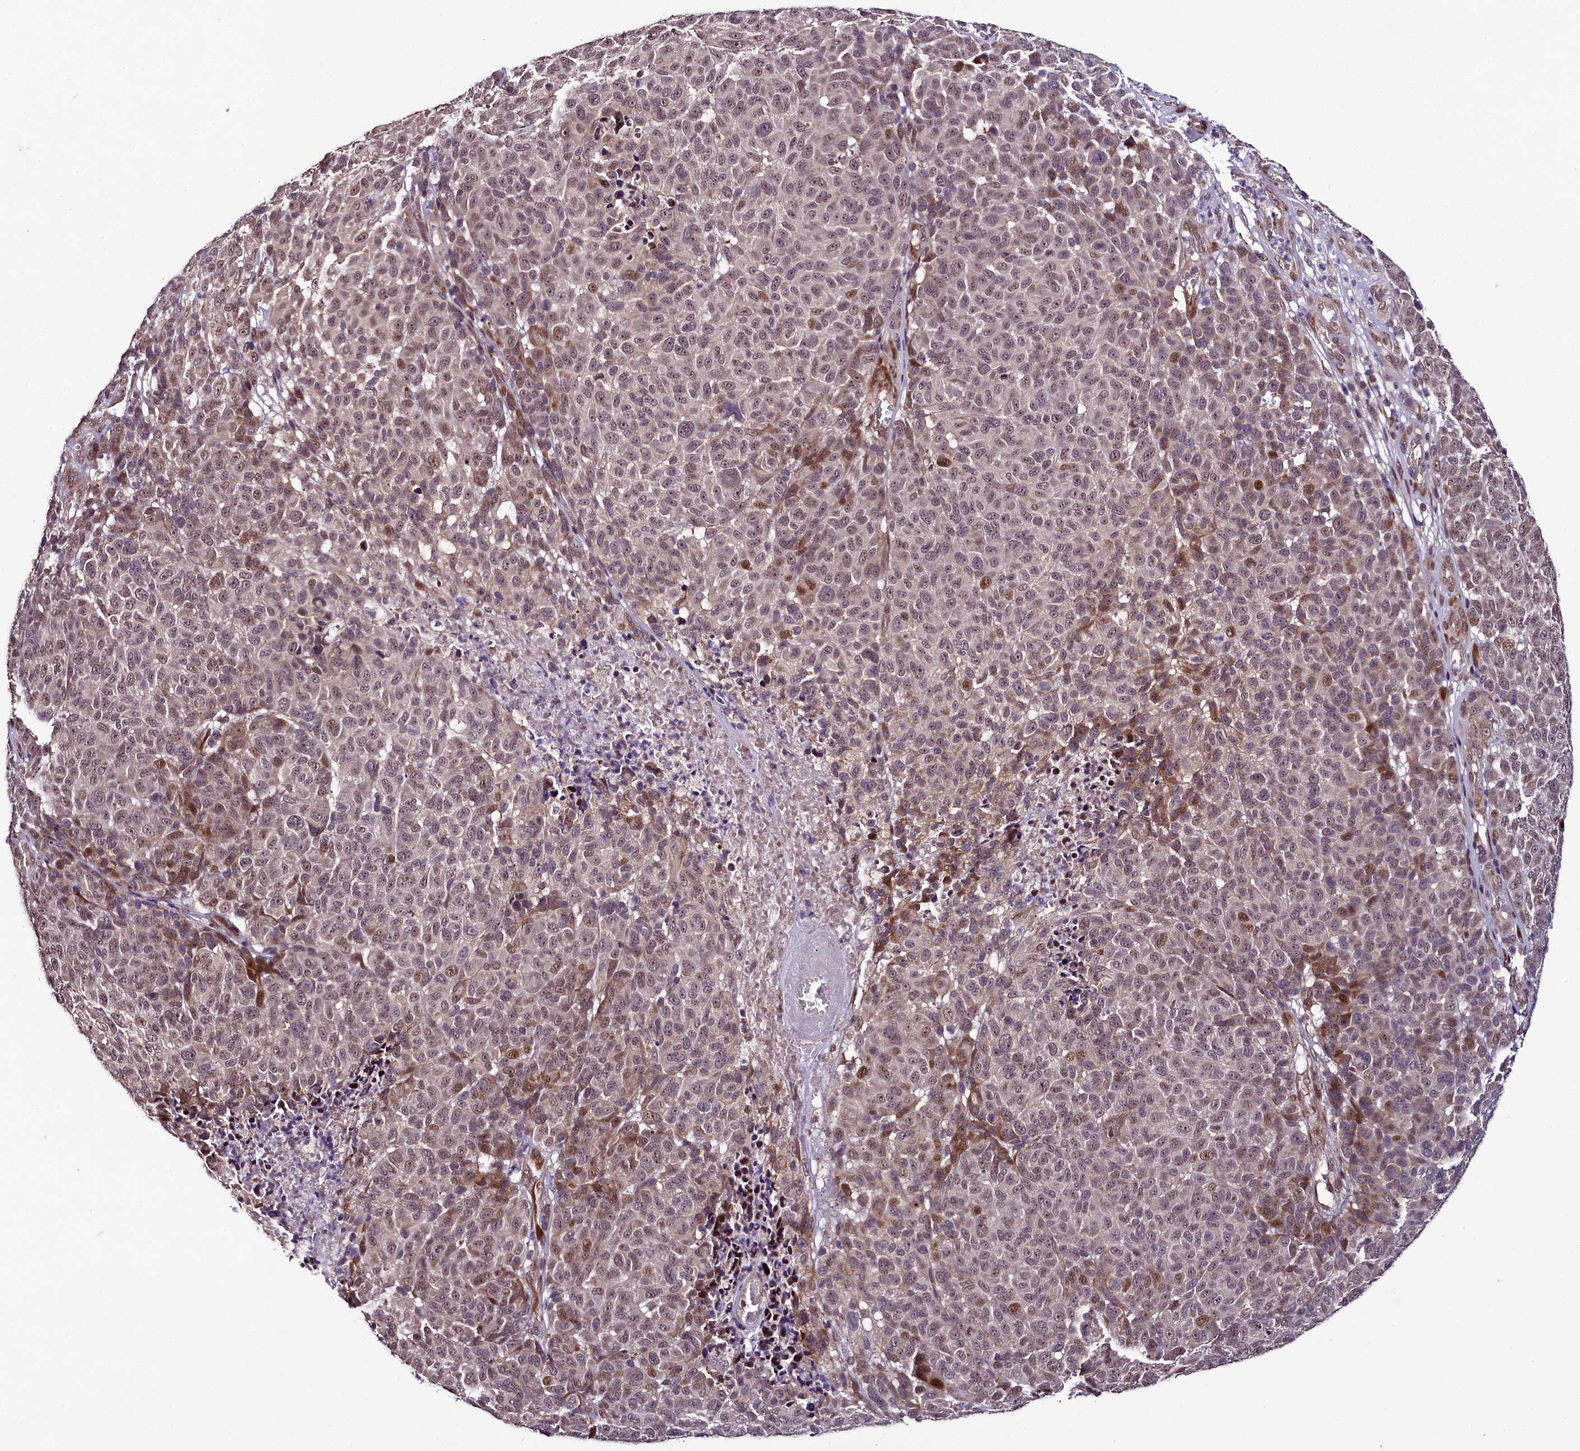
{"staining": {"intensity": "moderate", "quantity": "25%-75%", "location": "cytoplasmic/membranous,nuclear"}, "tissue": "melanoma", "cell_type": "Tumor cells", "image_type": "cancer", "snomed": [{"axis": "morphology", "description": "Malignant melanoma, NOS"}, {"axis": "topography", "description": "Skin"}], "caption": "An IHC photomicrograph of neoplastic tissue is shown. Protein staining in brown shows moderate cytoplasmic/membranous and nuclear positivity in melanoma within tumor cells. Ihc stains the protein of interest in brown and the nuclei are stained blue.", "gene": "RPUSD2", "patient": {"sex": "male", "age": 49}}